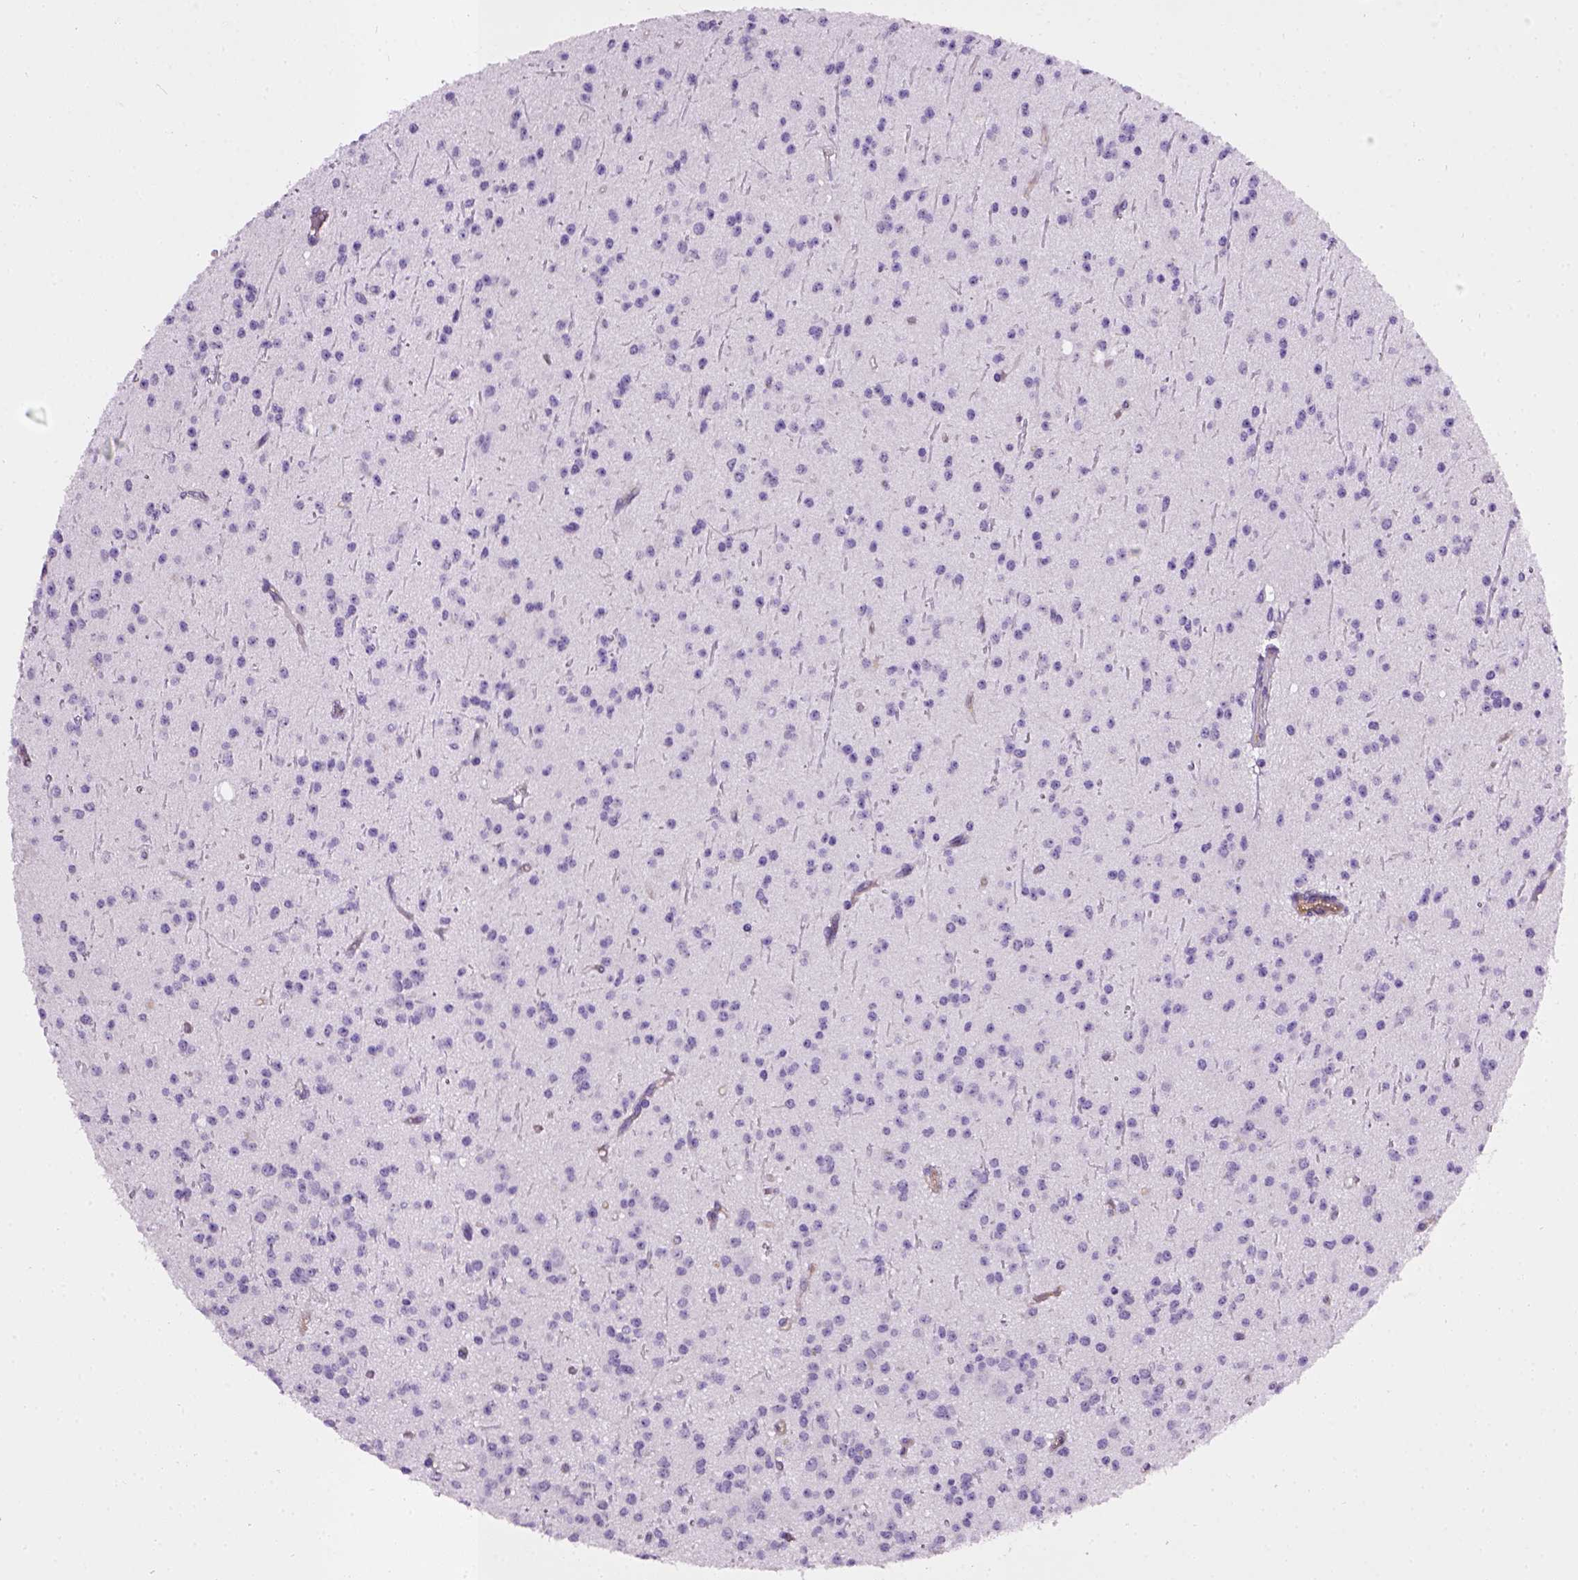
{"staining": {"intensity": "negative", "quantity": "none", "location": "none"}, "tissue": "glioma", "cell_type": "Tumor cells", "image_type": "cancer", "snomed": [{"axis": "morphology", "description": "Glioma, malignant, Low grade"}, {"axis": "topography", "description": "Brain"}], "caption": "Immunohistochemistry (IHC) micrograph of neoplastic tissue: glioma stained with DAB shows no significant protein expression in tumor cells. The staining is performed using DAB brown chromogen with nuclei counter-stained in using hematoxylin.", "gene": "ENG", "patient": {"sex": "male", "age": 27}}